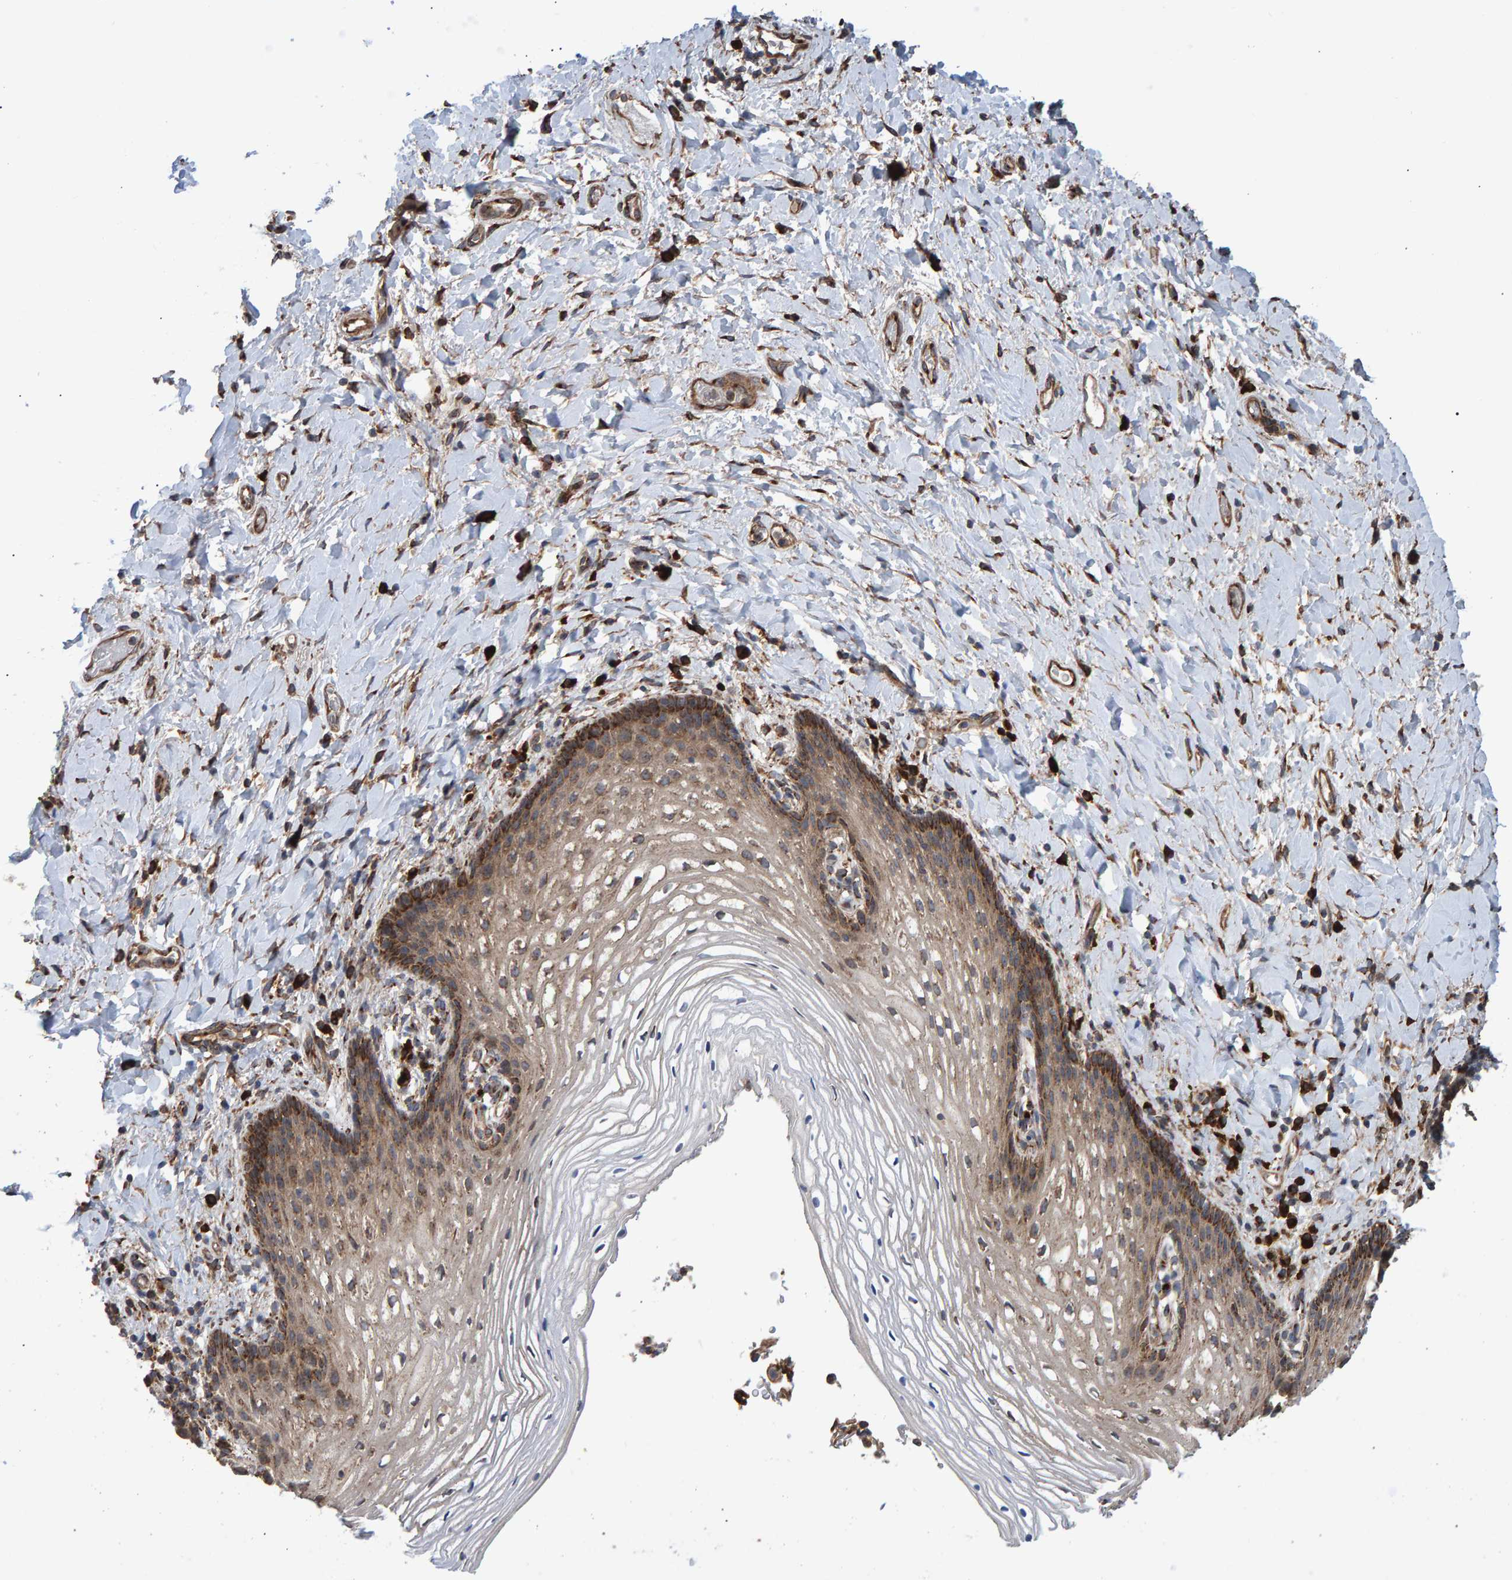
{"staining": {"intensity": "moderate", "quantity": "25%-75%", "location": "cytoplasmic/membranous"}, "tissue": "vagina", "cell_type": "Squamous epithelial cells", "image_type": "normal", "snomed": [{"axis": "morphology", "description": "Normal tissue, NOS"}, {"axis": "topography", "description": "Vagina"}], "caption": "Moderate cytoplasmic/membranous expression is appreciated in approximately 25%-75% of squamous epithelial cells in benign vagina.", "gene": "FAM117A", "patient": {"sex": "female", "age": 60}}